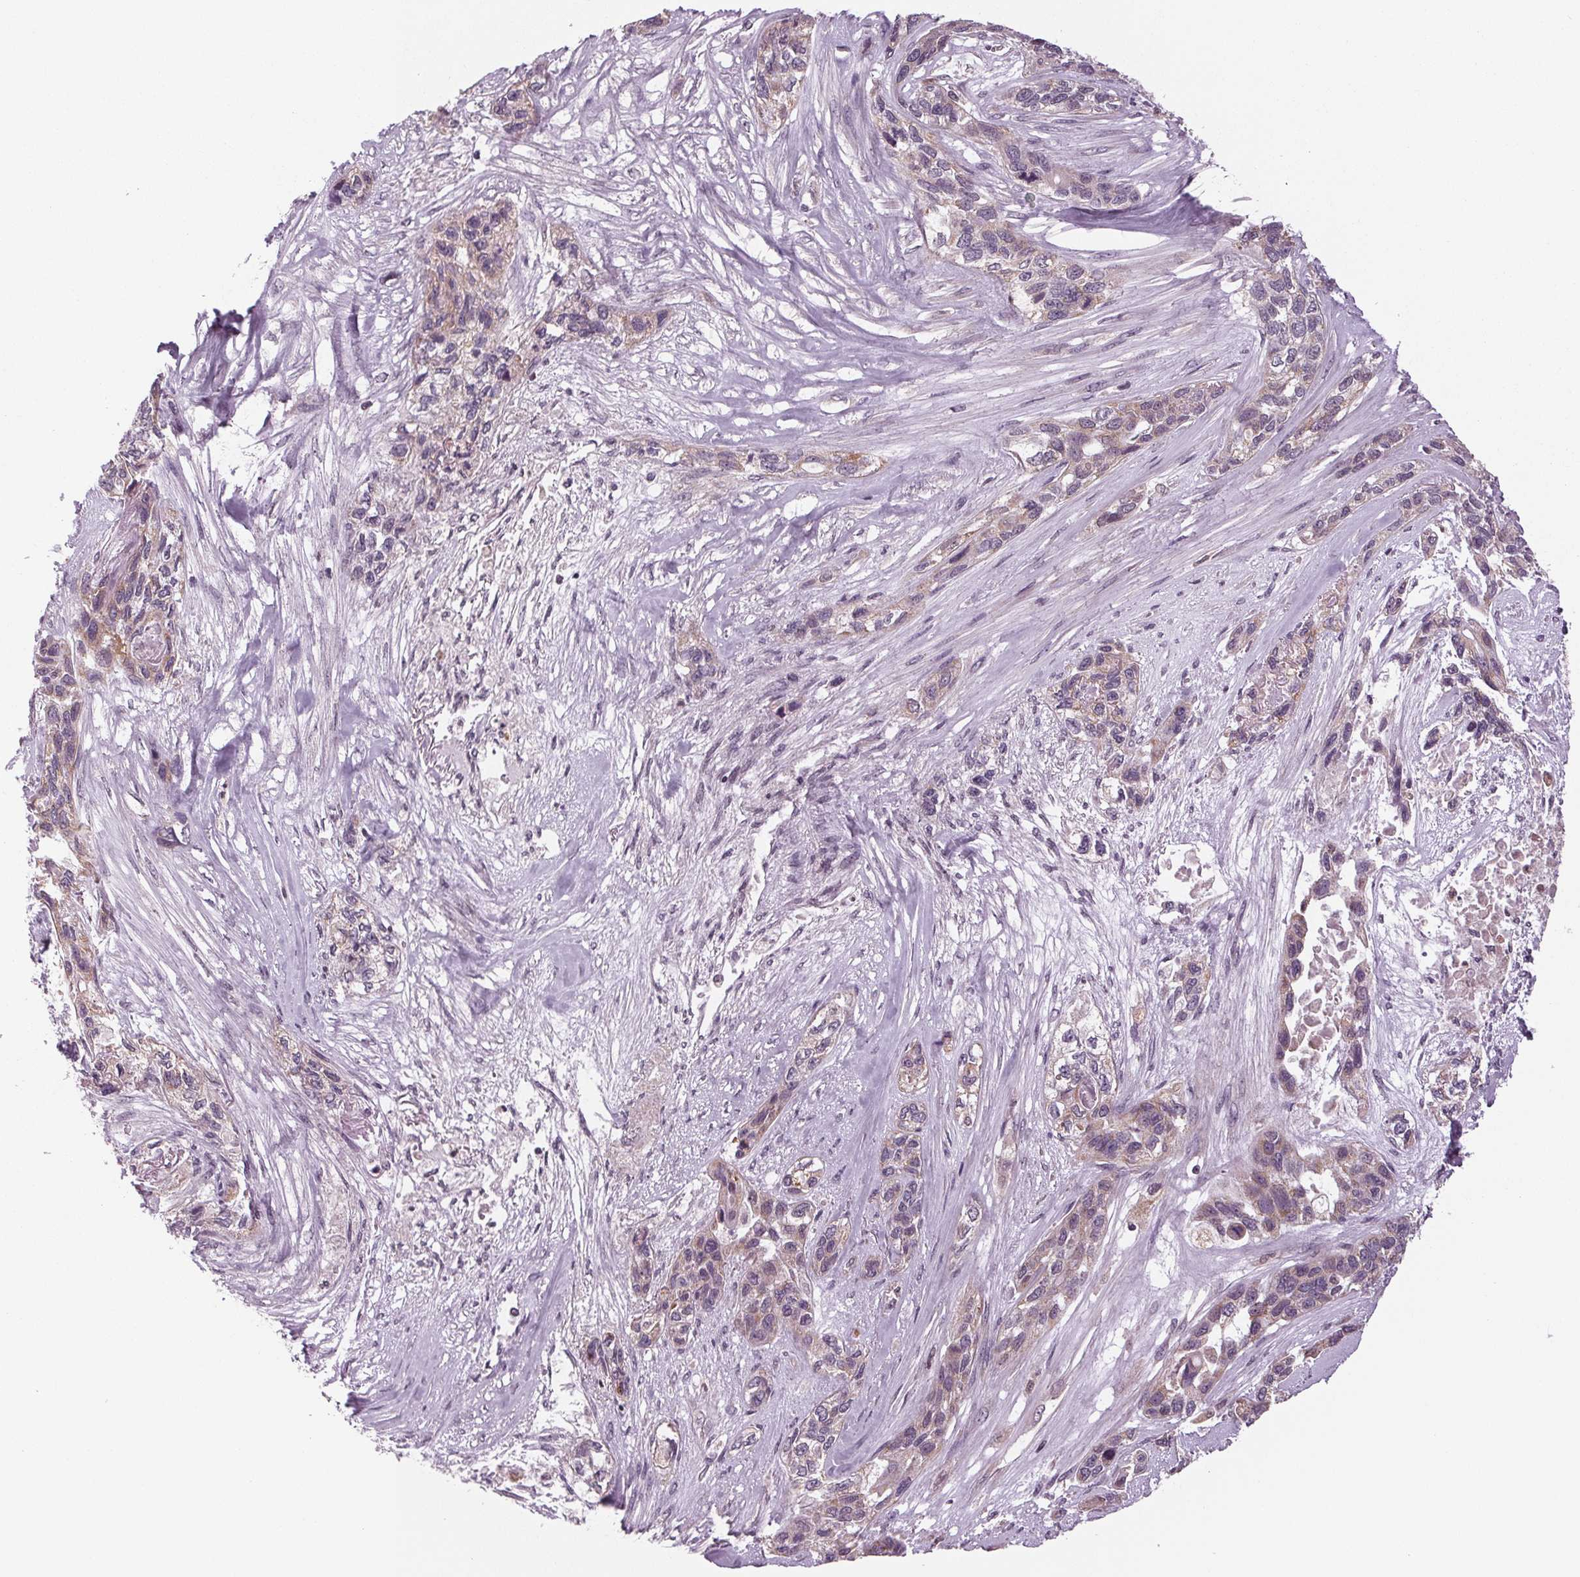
{"staining": {"intensity": "weak", "quantity": "<25%", "location": "cytoplasmic/membranous"}, "tissue": "lung cancer", "cell_type": "Tumor cells", "image_type": "cancer", "snomed": [{"axis": "morphology", "description": "Squamous cell carcinoma, NOS"}, {"axis": "topography", "description": "Lung"}], "caption": "This is a histopathology image of immunohistochemistry staining of lung cancer, which shows no positivity in tumor cells. Nuclei are stained in blue.", "gene": "STAT3", "patient": {"sex": "female", "age": 70}}